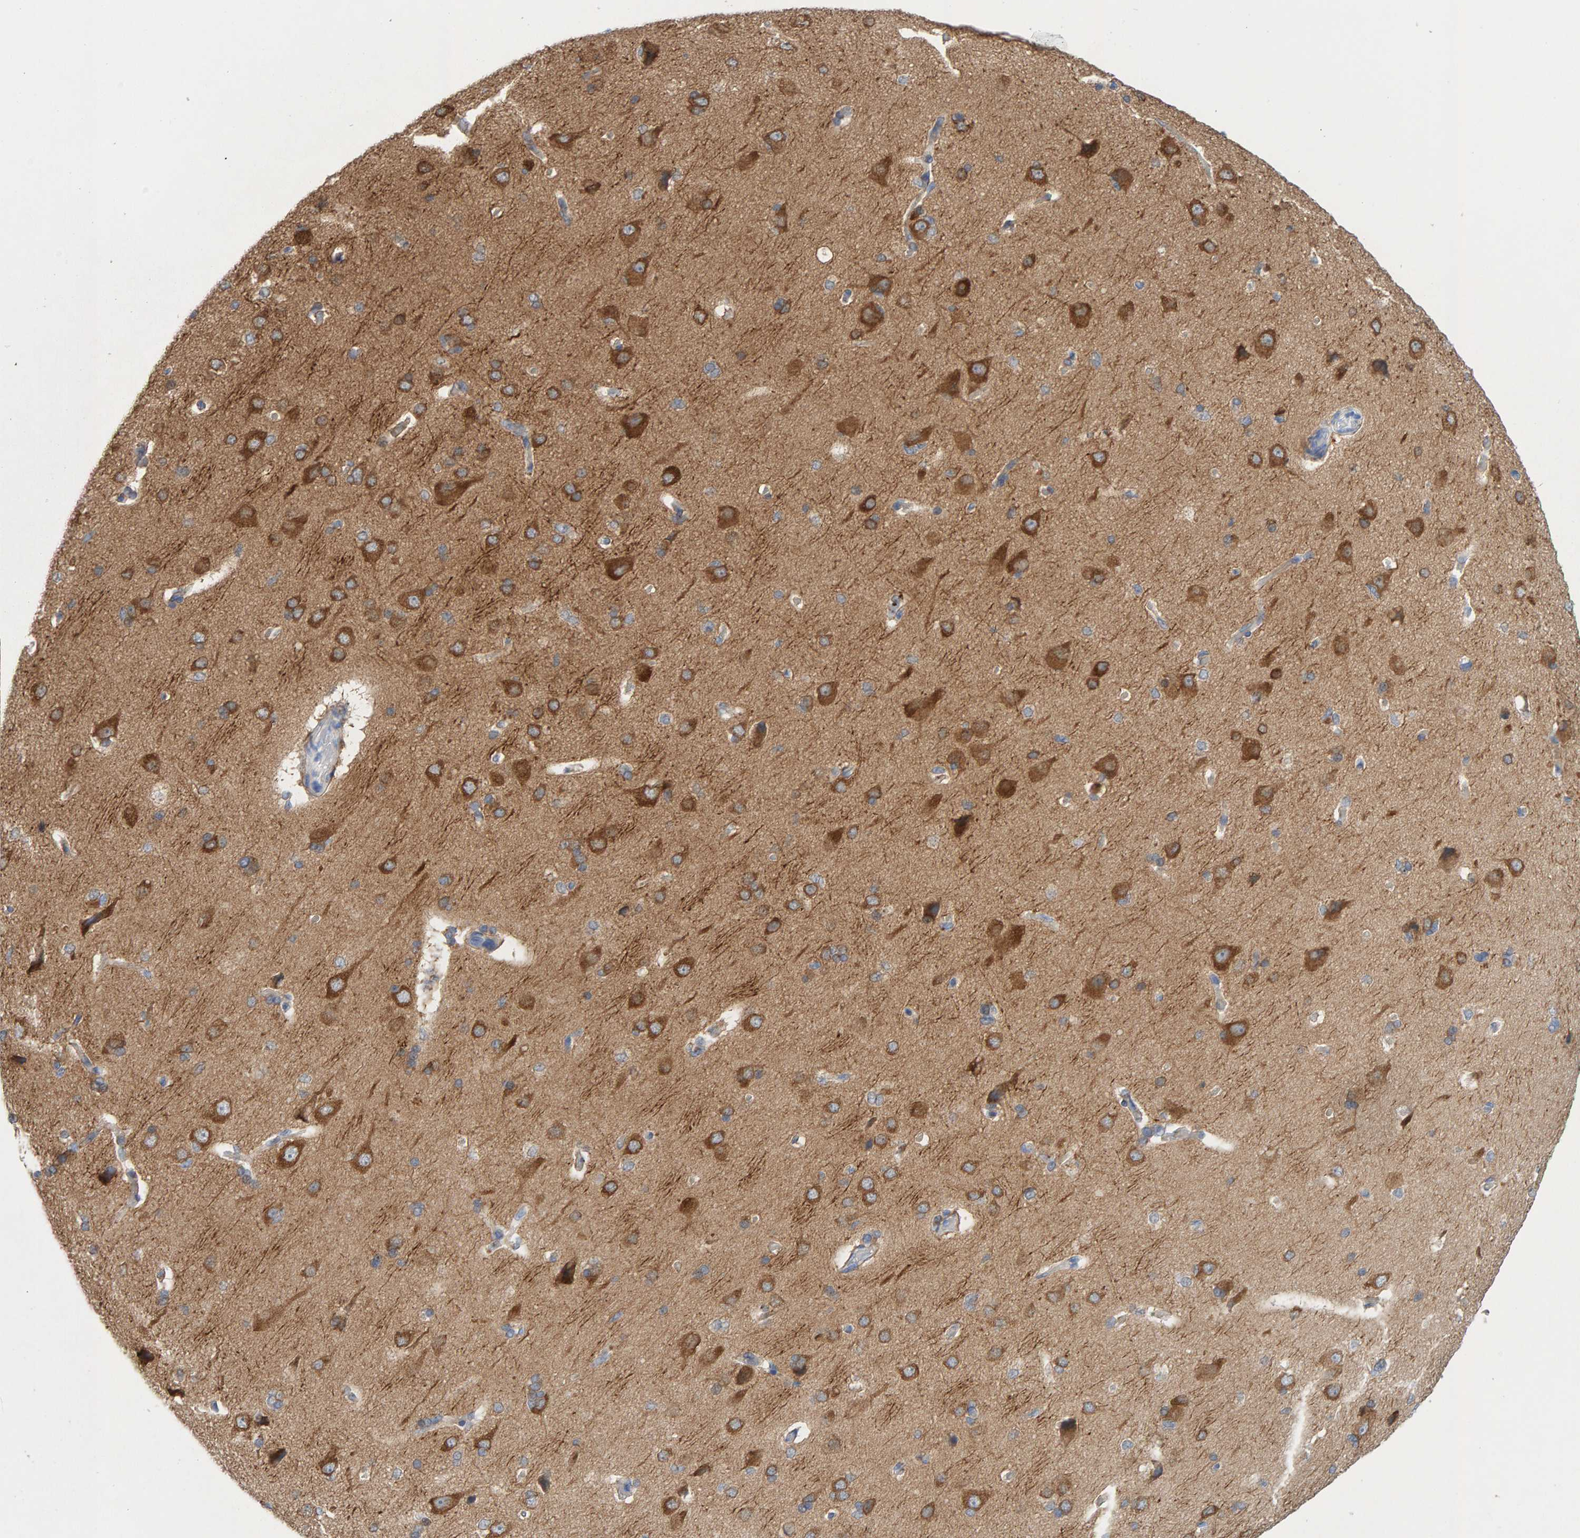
{"staining": {"intensity": "negative", "quantity": "none", "location": "none"}, "tissue": "cerebral cortex", "cell_type": "Endothelial cells", "image_type": "normal", "snomed": [{"axis": "morphology", "description": "Normal tissue, NOS"}, {"axis": "topography", "description": "Cerebral cortex"}], "caption": "Immunohistochemistry micrograph of benign cerebral cortex stained for a protein (brown), which reveals no positivity in endothelial cells.", "gene": "KLHL11", "patient": {"sex": "male", "age": 62}}